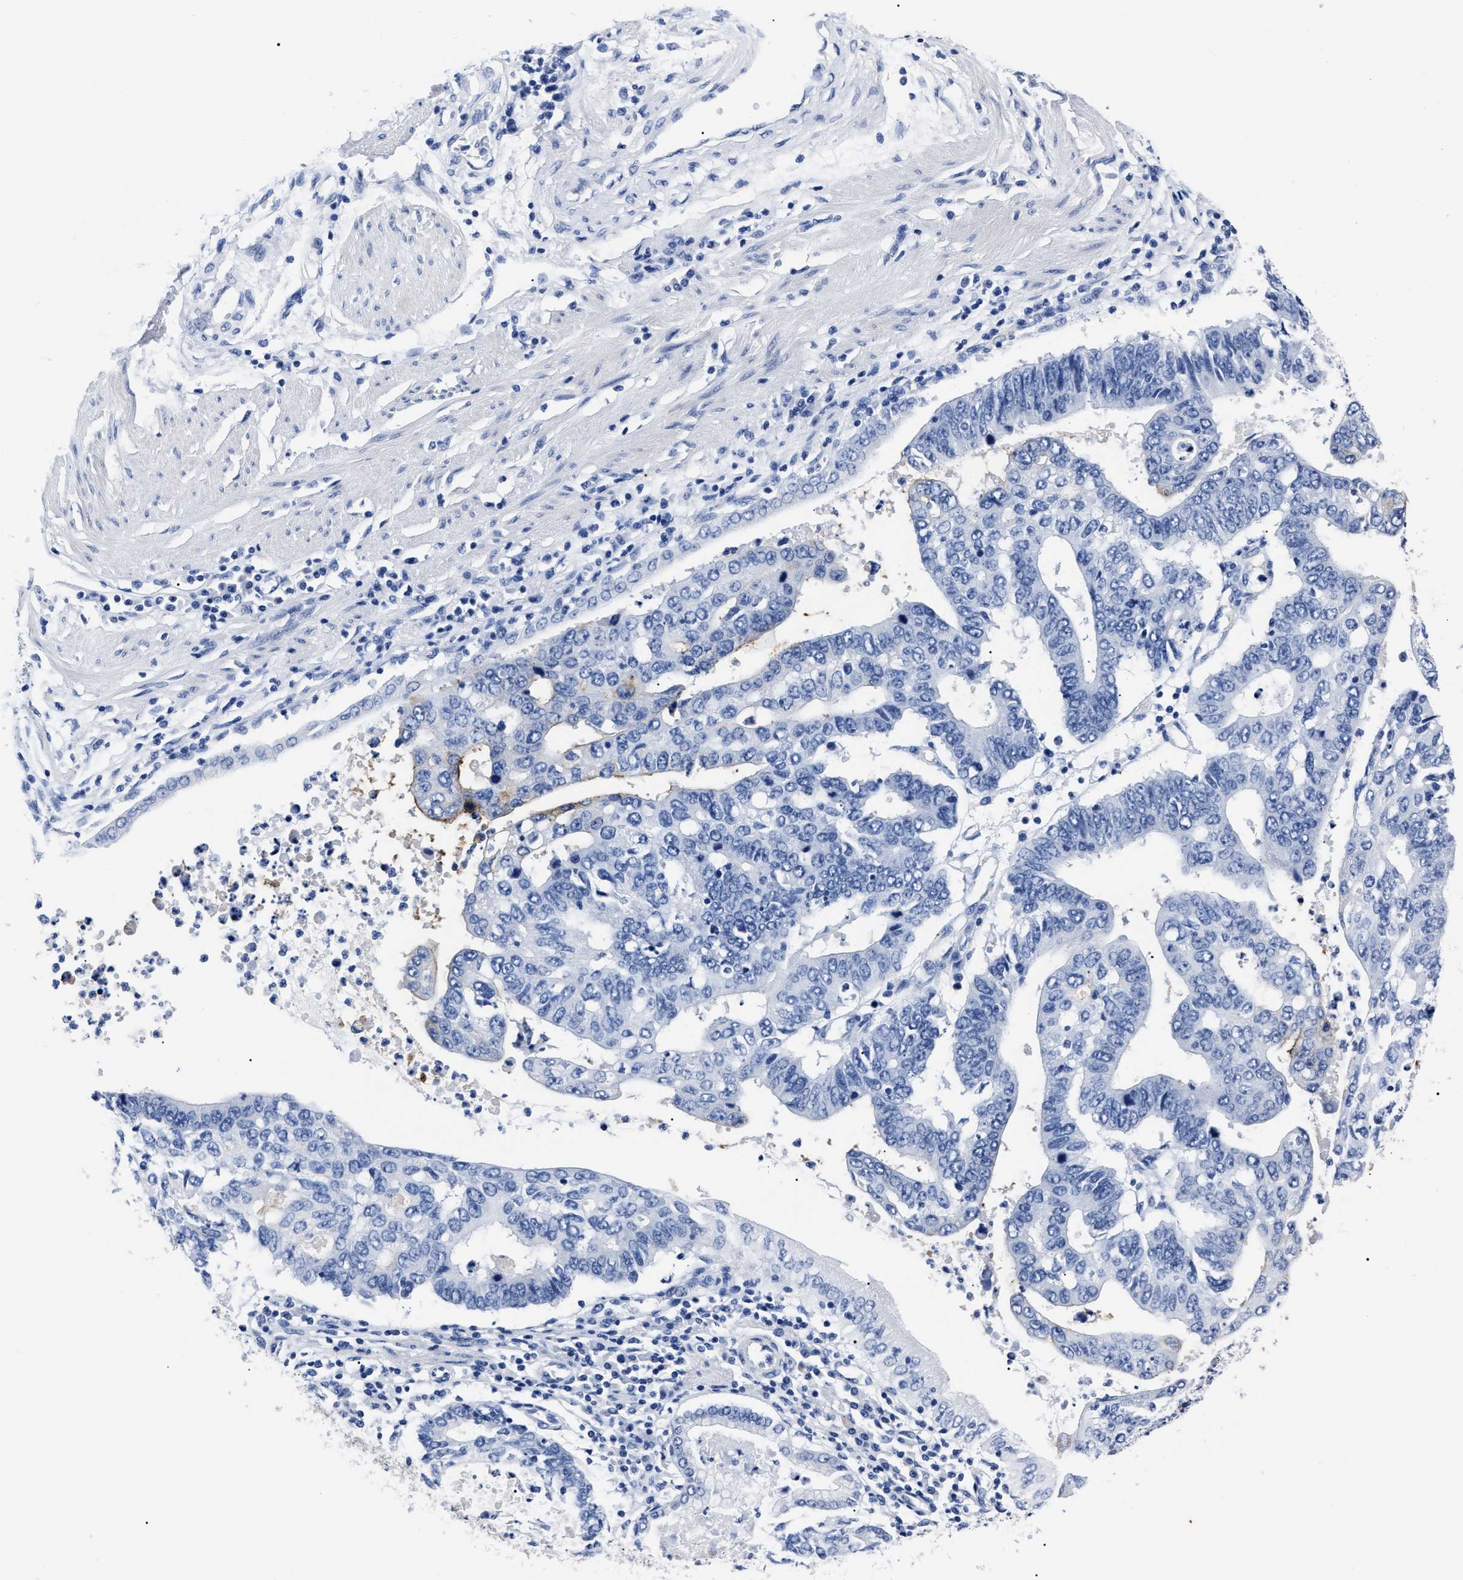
{"staining": {"intensity": "negative", "quantity": "none", "location": "none"}, "tissue": "stomach cancer", "cell_type": "Tumor cells", "image_type": "cancer", "snomed": [{"axis": "morphology", "description": "Adenocarcinoma, NOS"}, {"axis": "topography", "description": "Stomach"}], "caption": "IHC histopathology image of human adenocarcinoma (stomach) stained for a protein (brown), which exhibits no positivity in tumor cells. (Brightfield microscopy of DAB (3,3'-diaminobenzidine) immunohistochemistry (IHC) at high magnification).", "gene": "ALPG", "patient": {"sex": "male", "age": 59}}